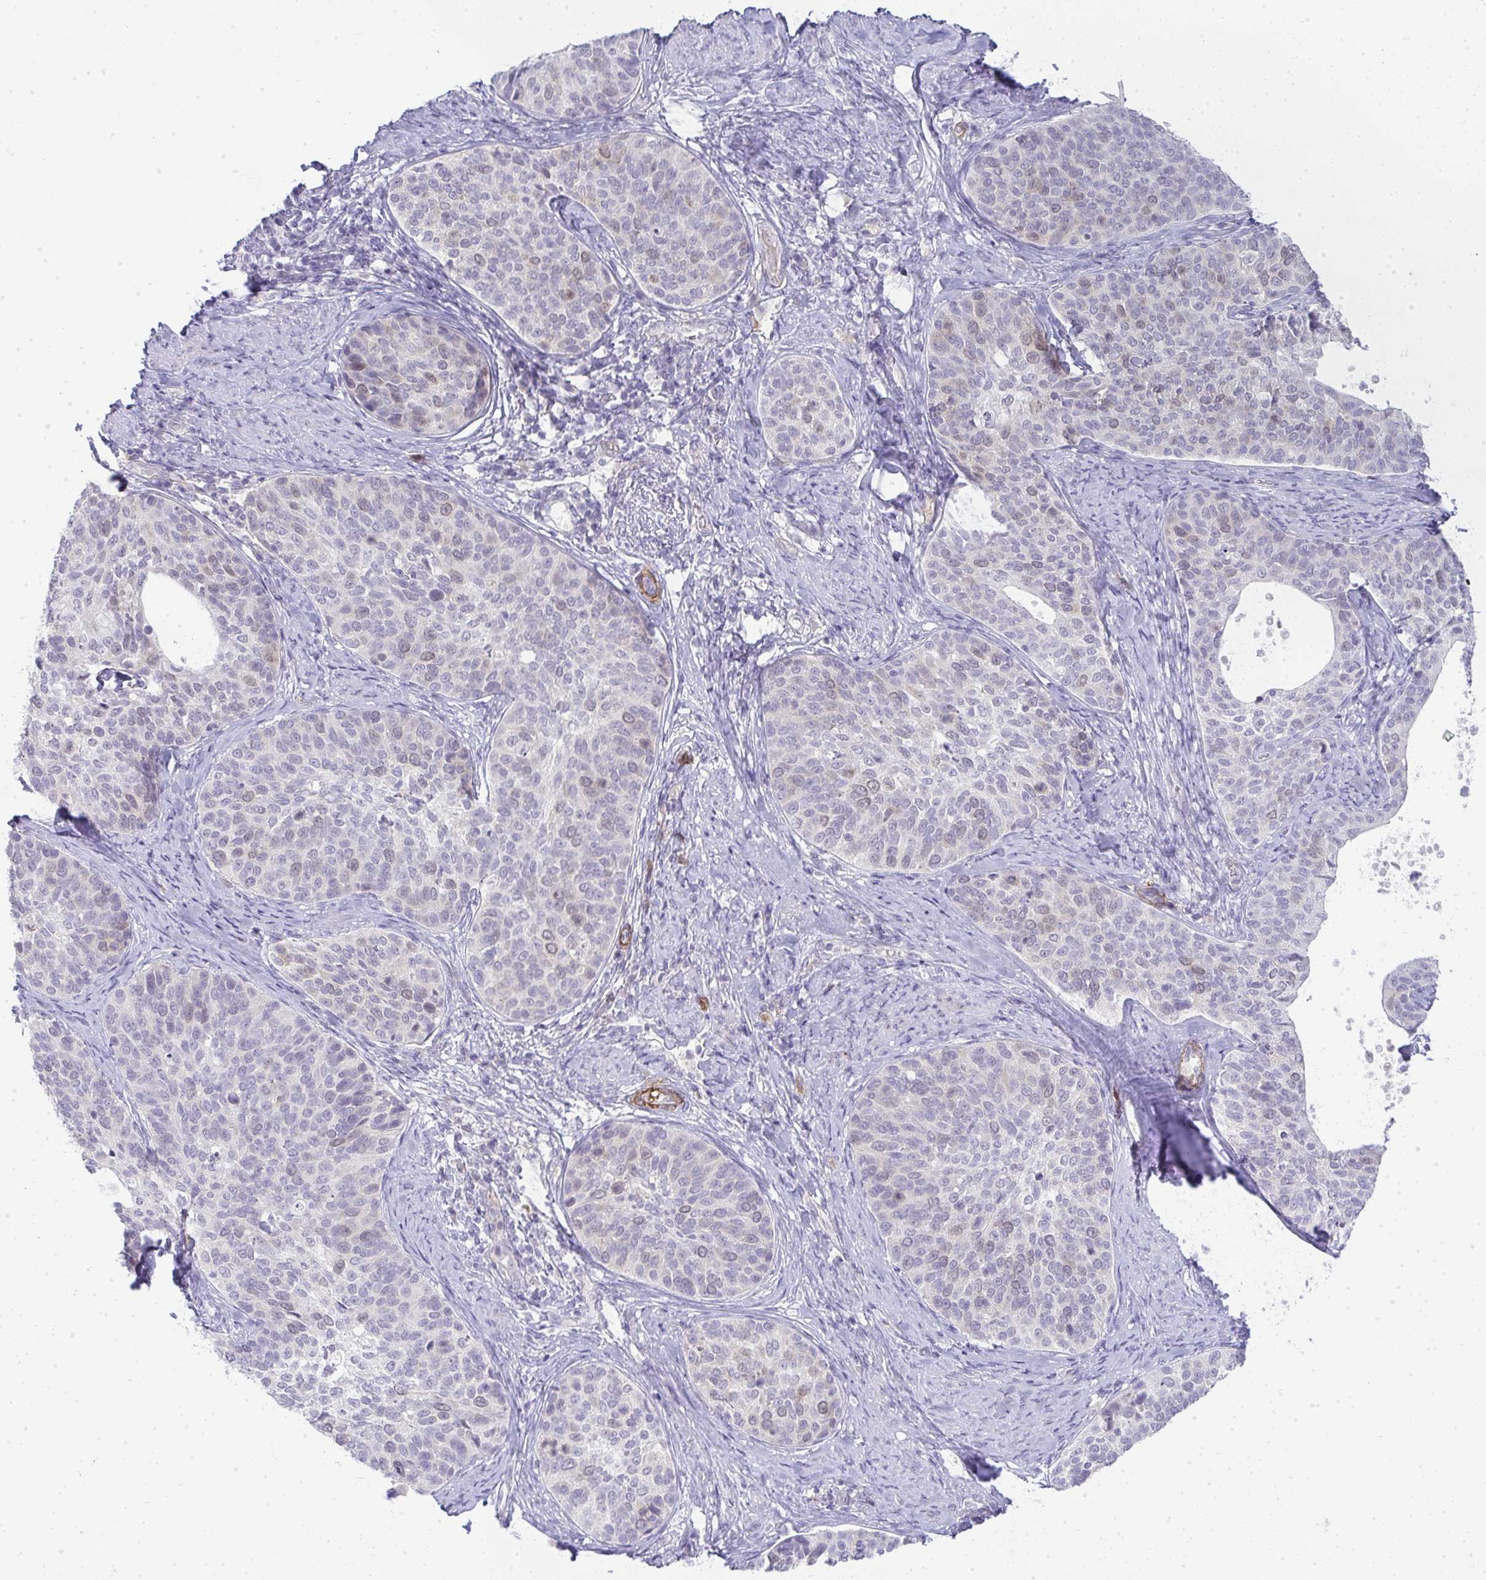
{"staining": {"intensity": "negative", "quantity": "none", "location": "none"}, "tissue": "cervical cancer", "cell_type": "Tumor cells", "image_type": "cancer", "snomed": [{"axis": "morphology", "description": "Squamous cell carcinoma, NOS"}, {"axis": "topography", "description": "Cervix"}], "caption": "Human squamous cell carcinoma (cervical) stained for a protein using IHC displays no staining in tumor cells.", "gene": "UBE2S", "patient": {"sex": "female", "age": 69}}